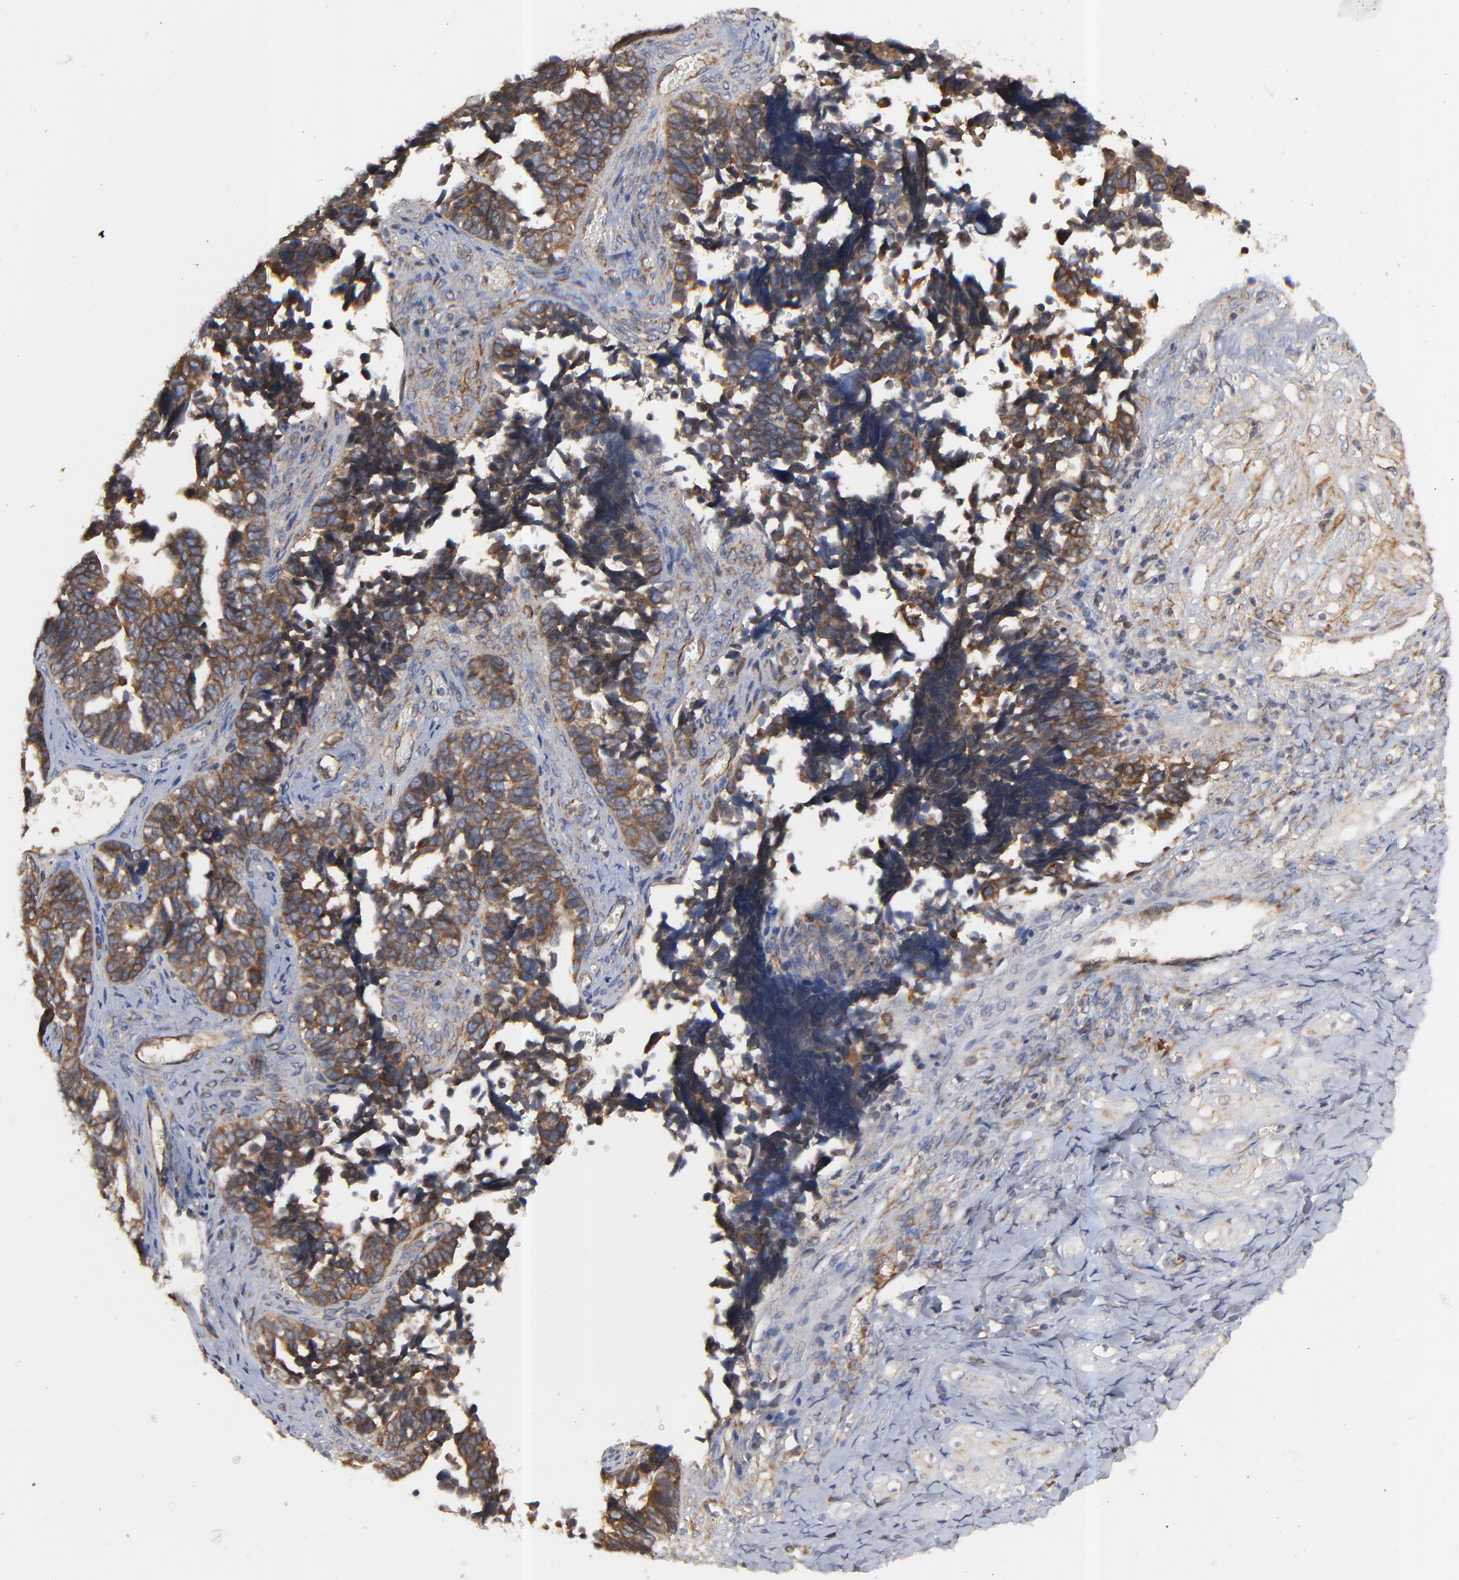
{"staining": {"intensity": "strong", "quantity": ">75%", "location": "cytoplasmic/membranous"}, "tissue": "ovarian cancer", "cell_type": "Tumor cells", "image_type": "cancer", "snomed": [{"axis": "morphology", "description": "Cystadenocarcinoma, serous, NOS"}, {"axis": "topography", "description": "Ovary"}], "caption": "This micrograph demonstrates immunohistochemistry staining of human ovarian cancer, with high strong cytoplasmic/membranous positivity in approximately >75% of tumor cells.", "gene": "RAB9A", "patient": {"sex": "female", "age": 77}}